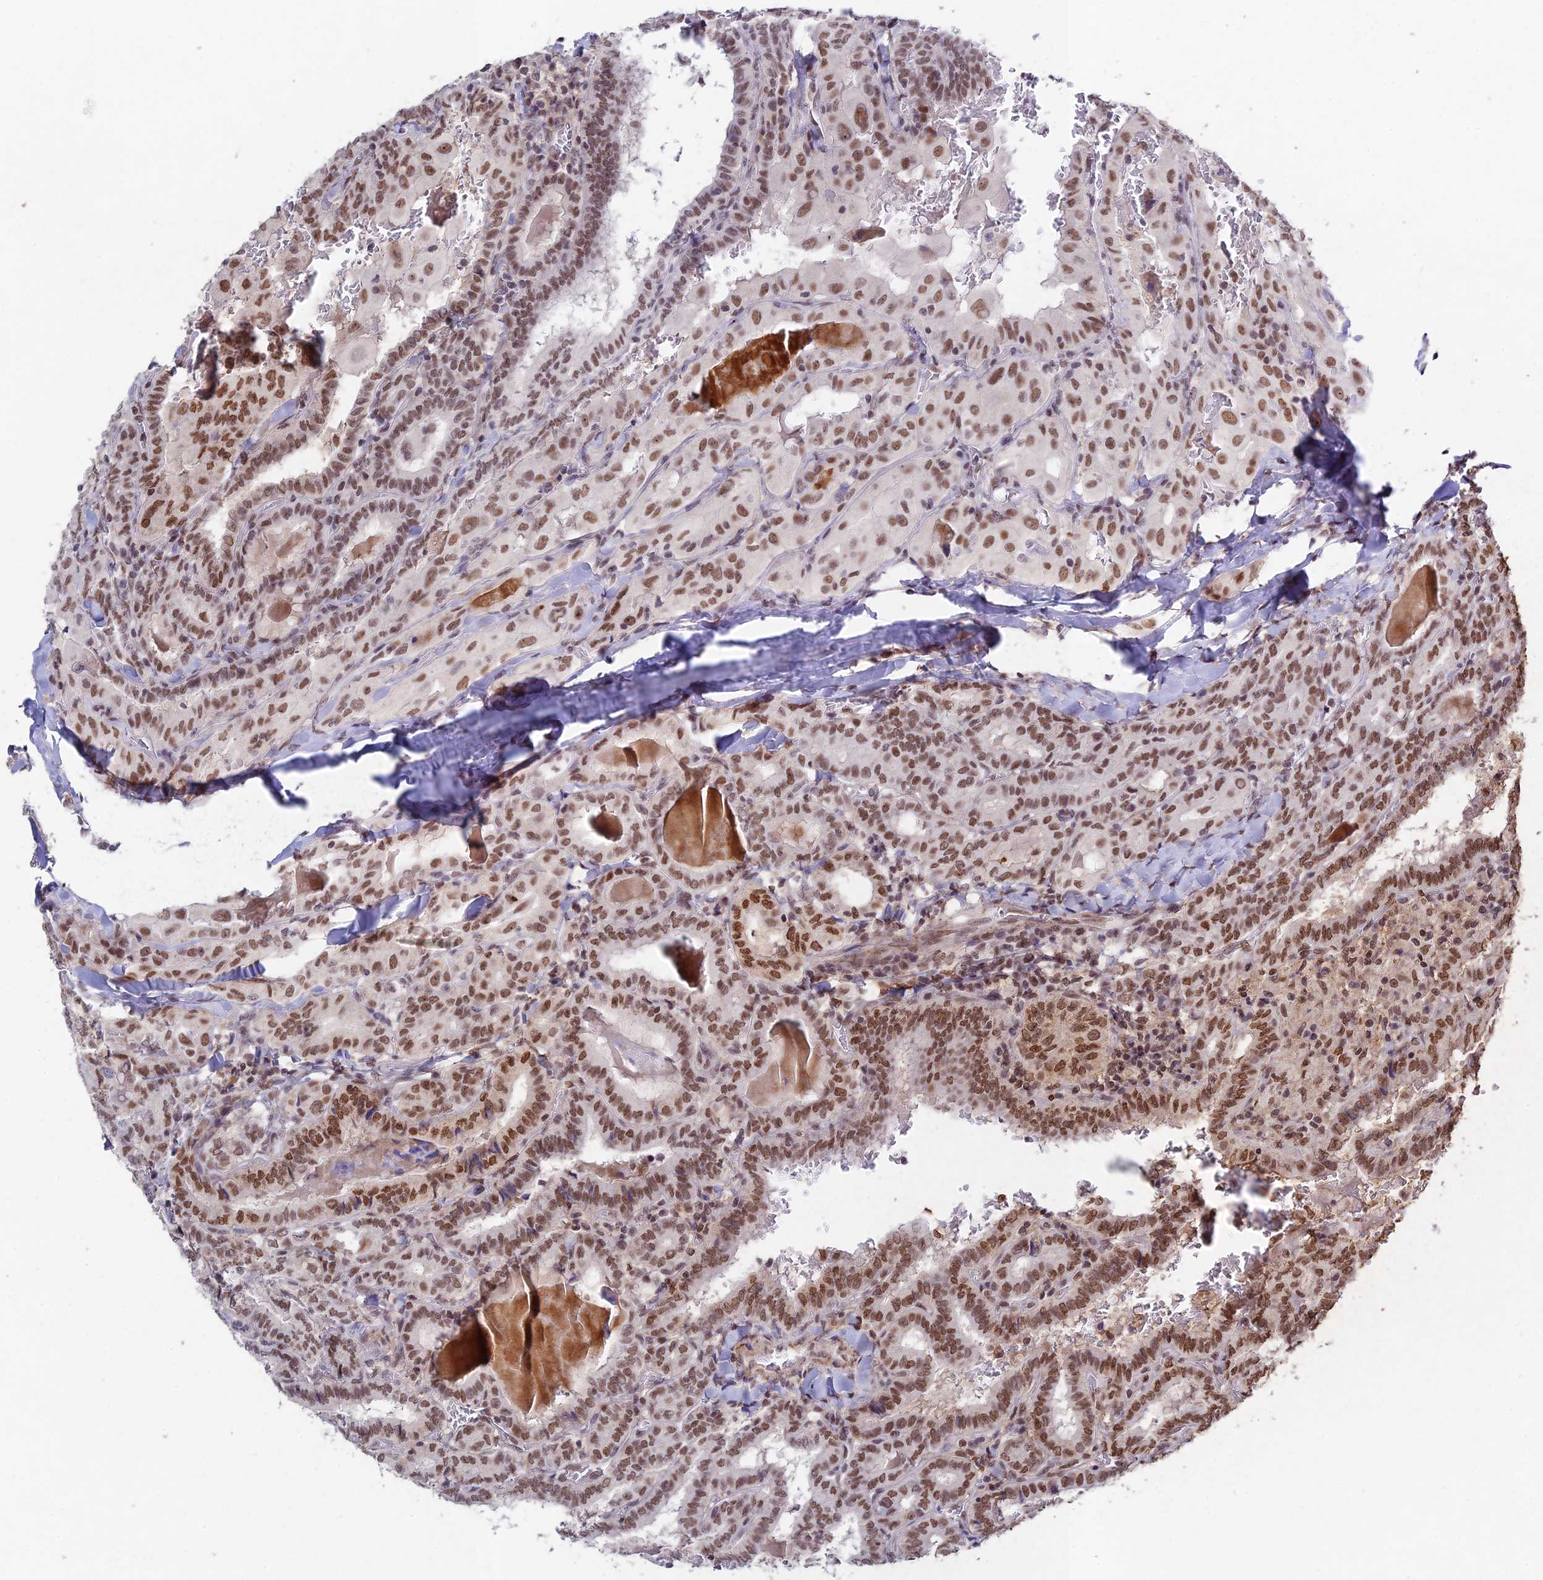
{"staining": {"intensity": "moderate", "quantity": ">75%", "location": "nuclear"}, "tissue": "thyroid cancer", "cell_type": "Tumor cells", "image_type": "cancer", "snomed": [{"axis": "morphology", "description": "Papillary adenocarcinoma, NOS"}, {"axis": "topography", "description": "Thyroid gland"}], "caption": "IHC of thyroid cancer (papillary adenocarcinoma) shows medium levels of moderate nuclear staining in approximately >75% of tumor cells.", "gene": "RAVER1", "patient": {"sex": "female", "age": 72}}